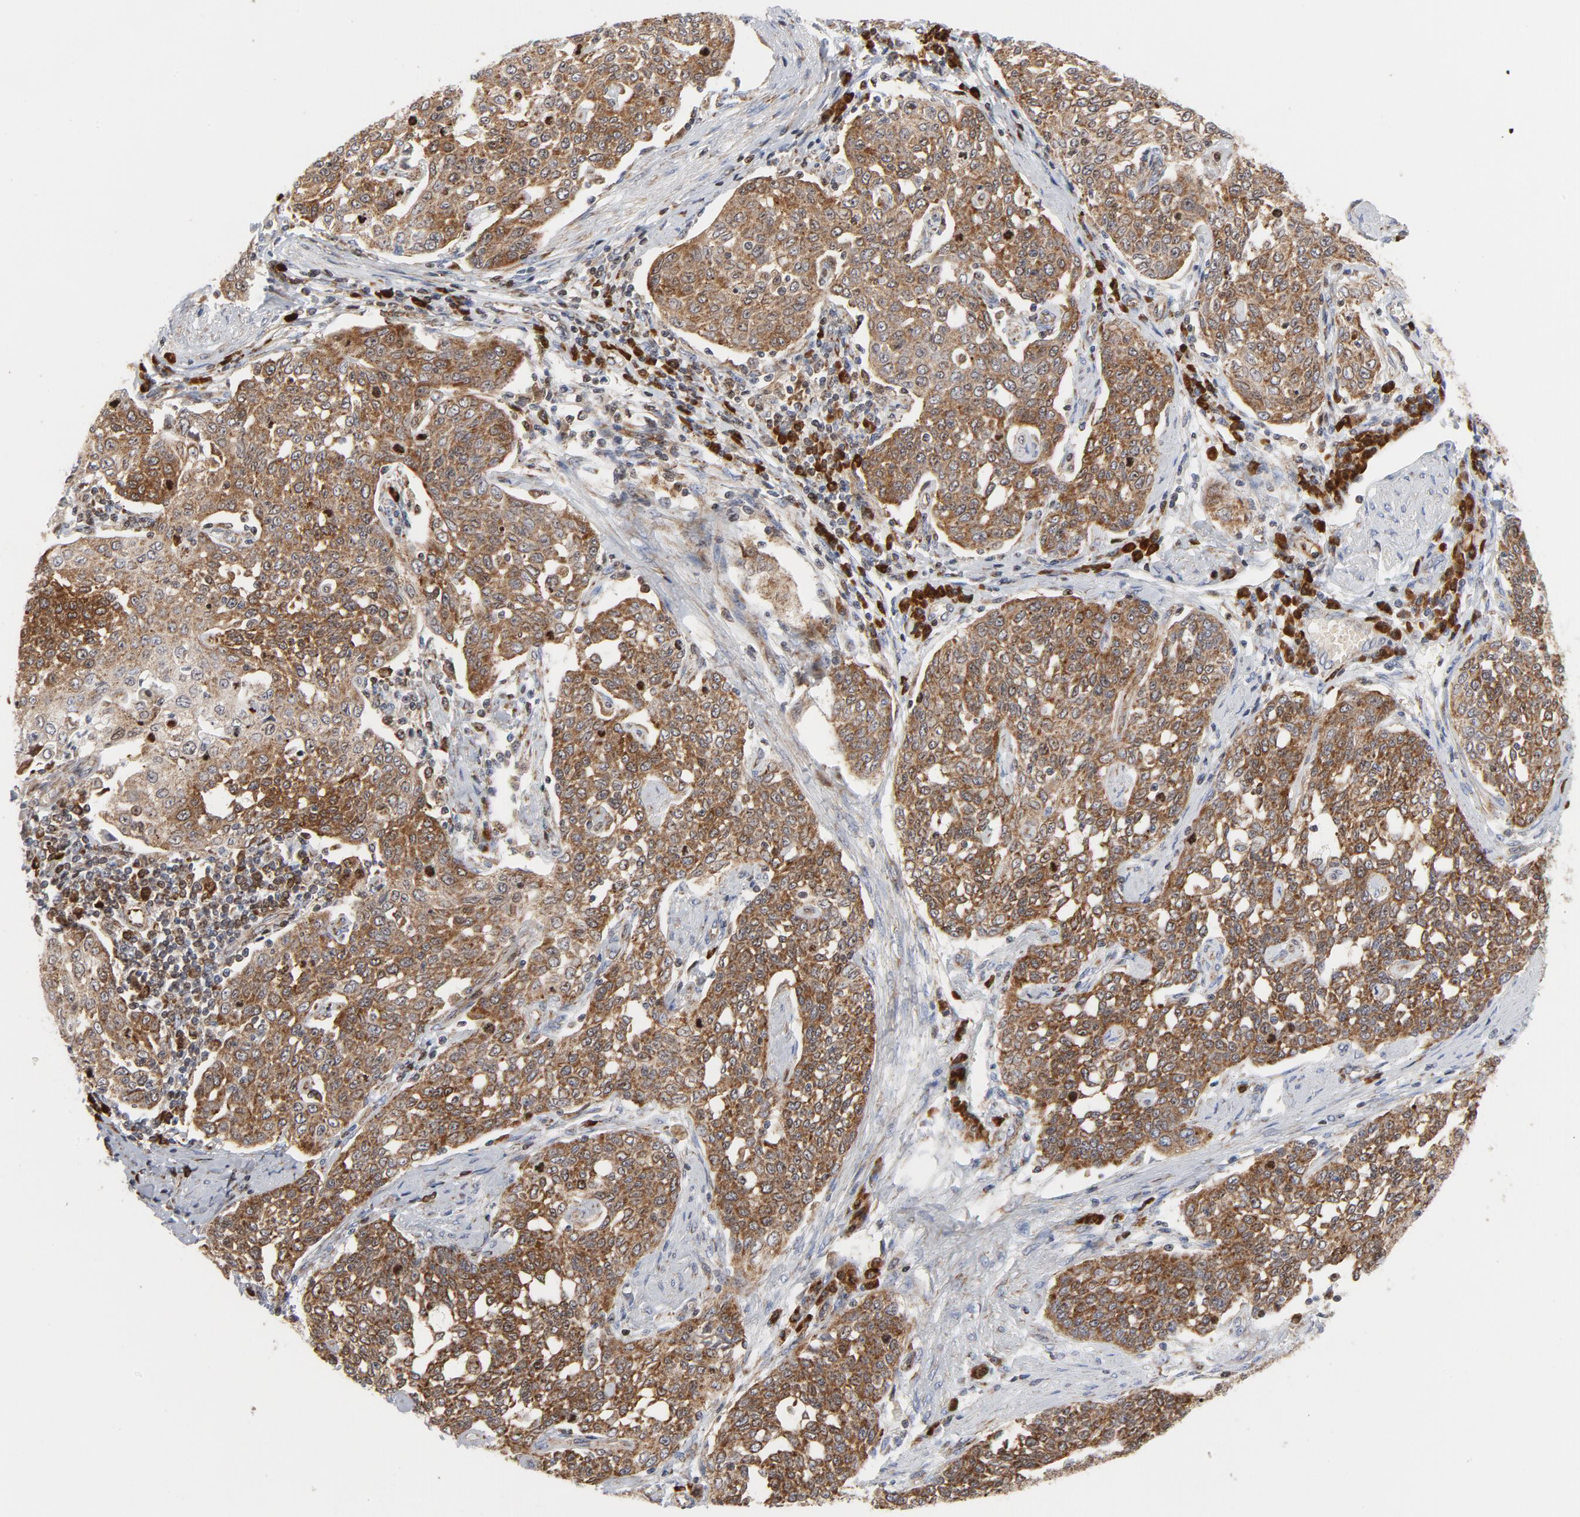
{"staining": {"intensity": "moderate", "quantity": ">75%", "location": "cytoplasmic/membranous"}, "tissue": "cervical cancer", "cell_type": "Tumor cells", "image_type": "cancer", "snomed": [{"axis": "morphology", "description": "Squamous cell carcinoma, NOS"}, {"axis": "topography", "description": "Cervix"}], "caption": "Squamous cell carcinoma (cervical) stained with a protein marker reveals moderate staining in tumor cells.", "gene": "CYCS", "patient": {"sex": "female", "age": 34}}